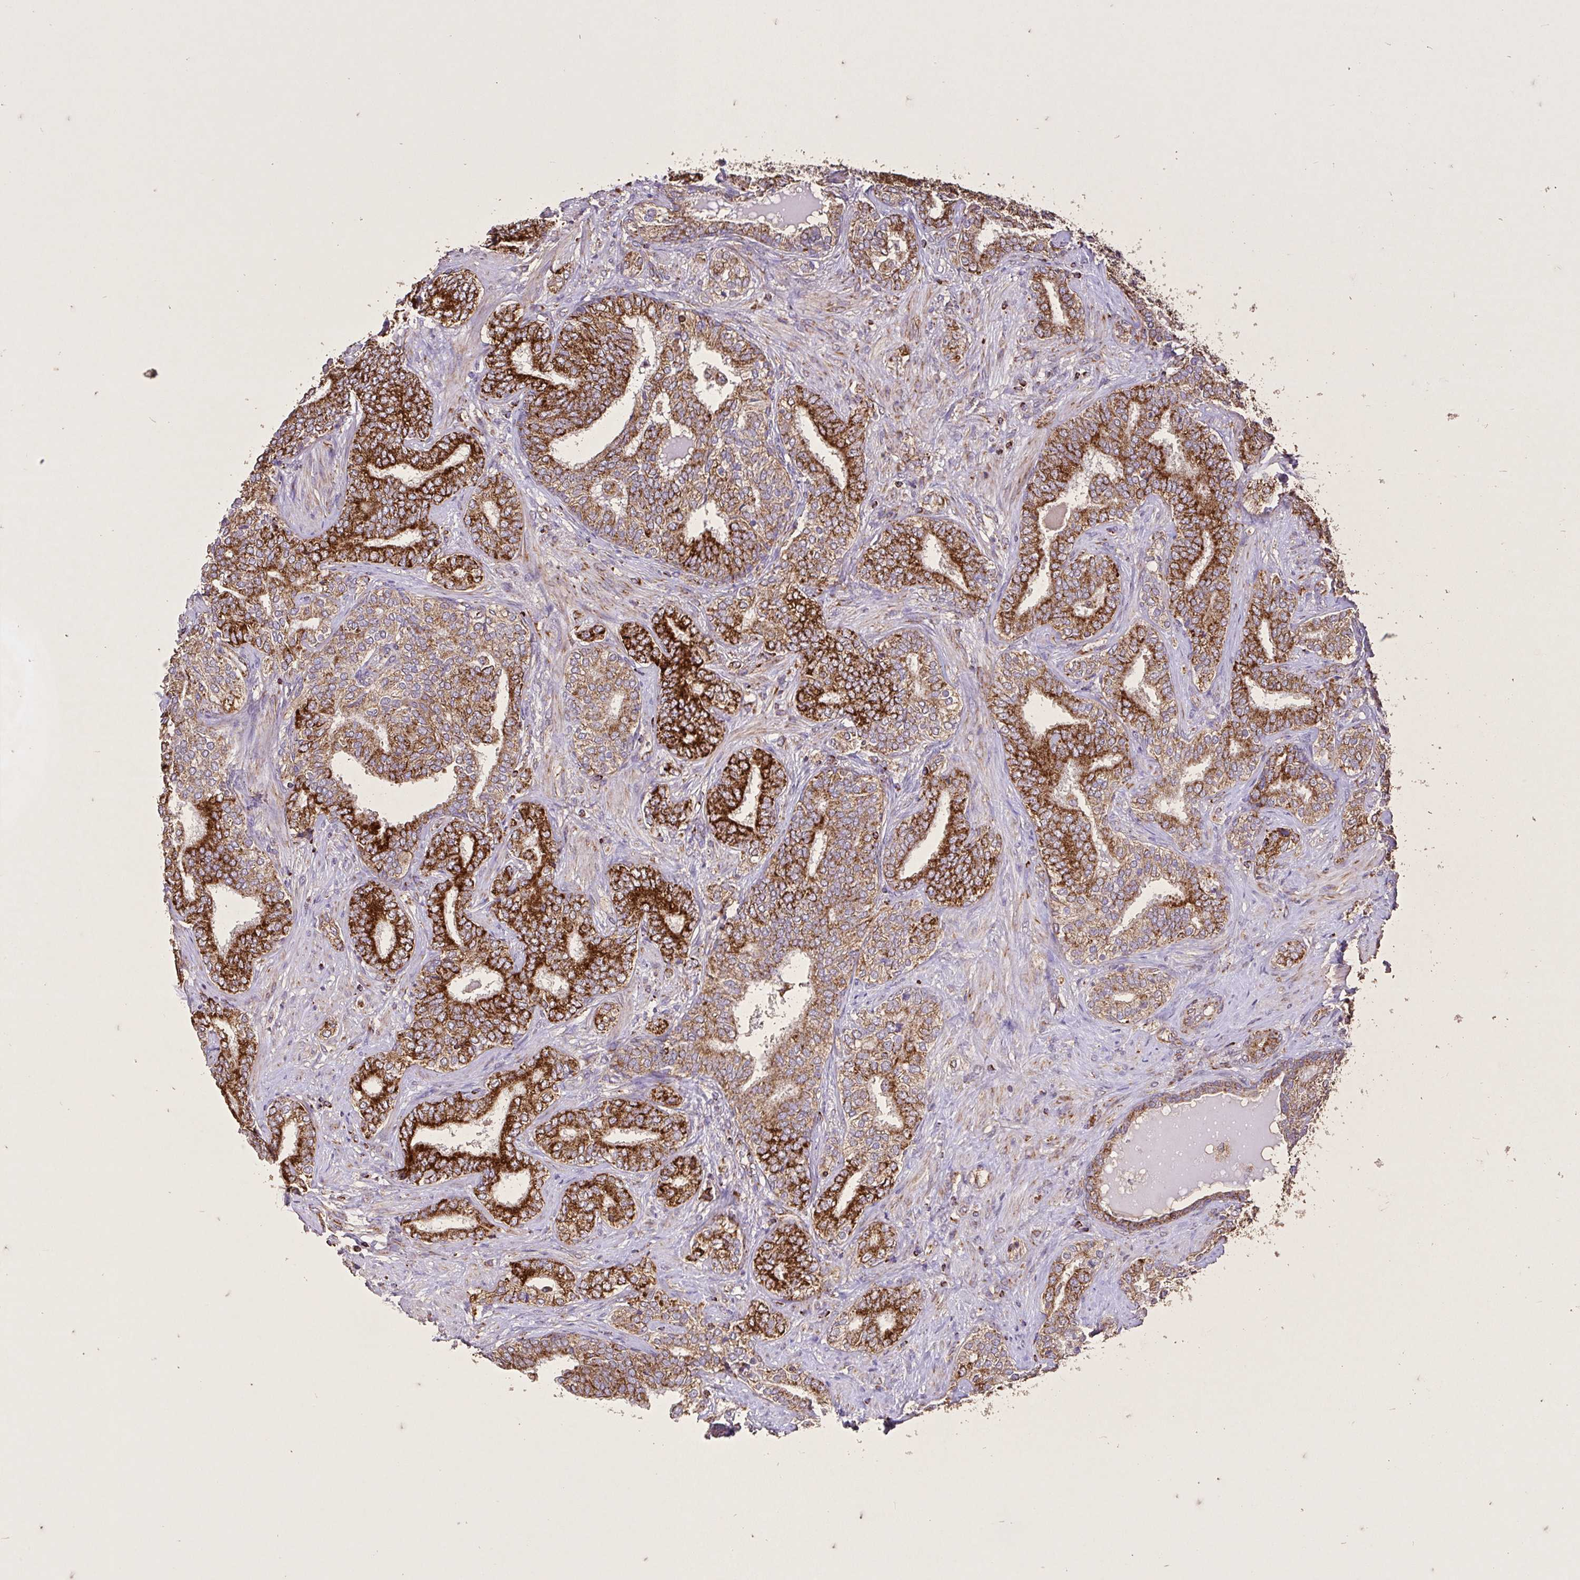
{"staining": {"intensity": "strong", "quantity": ">75%", "location": "cytoplasmic/membranous"}, "tissue": "prostate cancer", "cell_type": "Tumor cells", "image_type": "cancer", "snomed": [{"axis": "morphology", "description": "Adenocarcinoma, High grade"}, {"axis": "topography", "description": "Prostate"}], "caption": "Strong cytoplasmic/membranous protein expression is seen in about >75% of tumor cells in prostate cancer.", "gene": "AGK", "patient": {"sex": "male", "age": 72}}